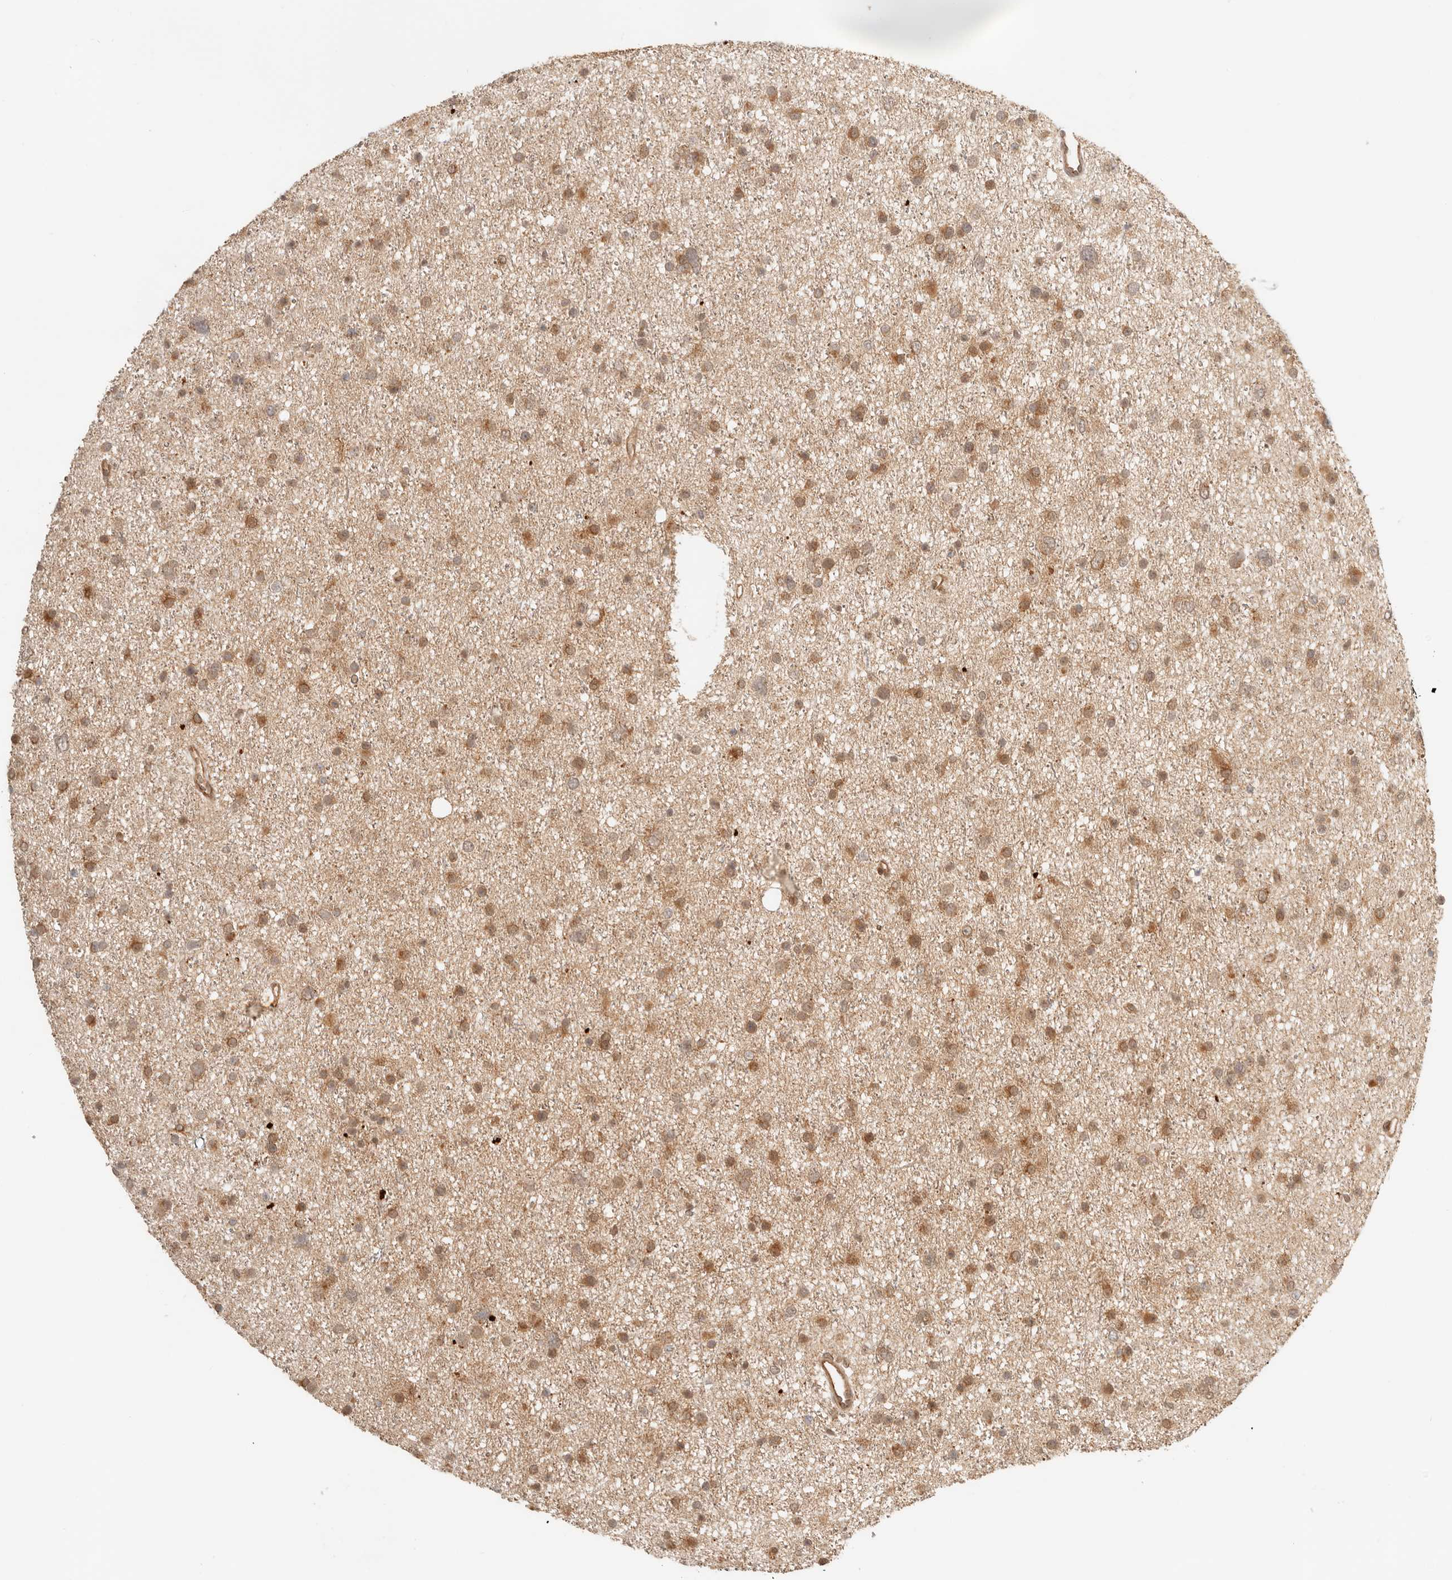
{"staining": {"intensity": "moderate", "quantity": ">75%", "location": "cytoplasmic/membranous"}, "tissue": "glioma", "cell_type": "Tumor cells", "image_type": "cancer", "snomed": [{"axis": "morphology", "description": "Glioma, malignant, Low grade"}, {"axis": "topography", "description": "Cerebral cortex"}], "caption": "Immunohistochemistry micrograph of neoplastic tissue: human glioma stained using IHC reveals medium levels of moderate protein expression localized specifically in the cytoplasmic/membranous of tumor cells, appearing as a cytoplasmic/membranous brown color.", "gene": "BAALC", "patient": {"sex": "female", "age": 39}}